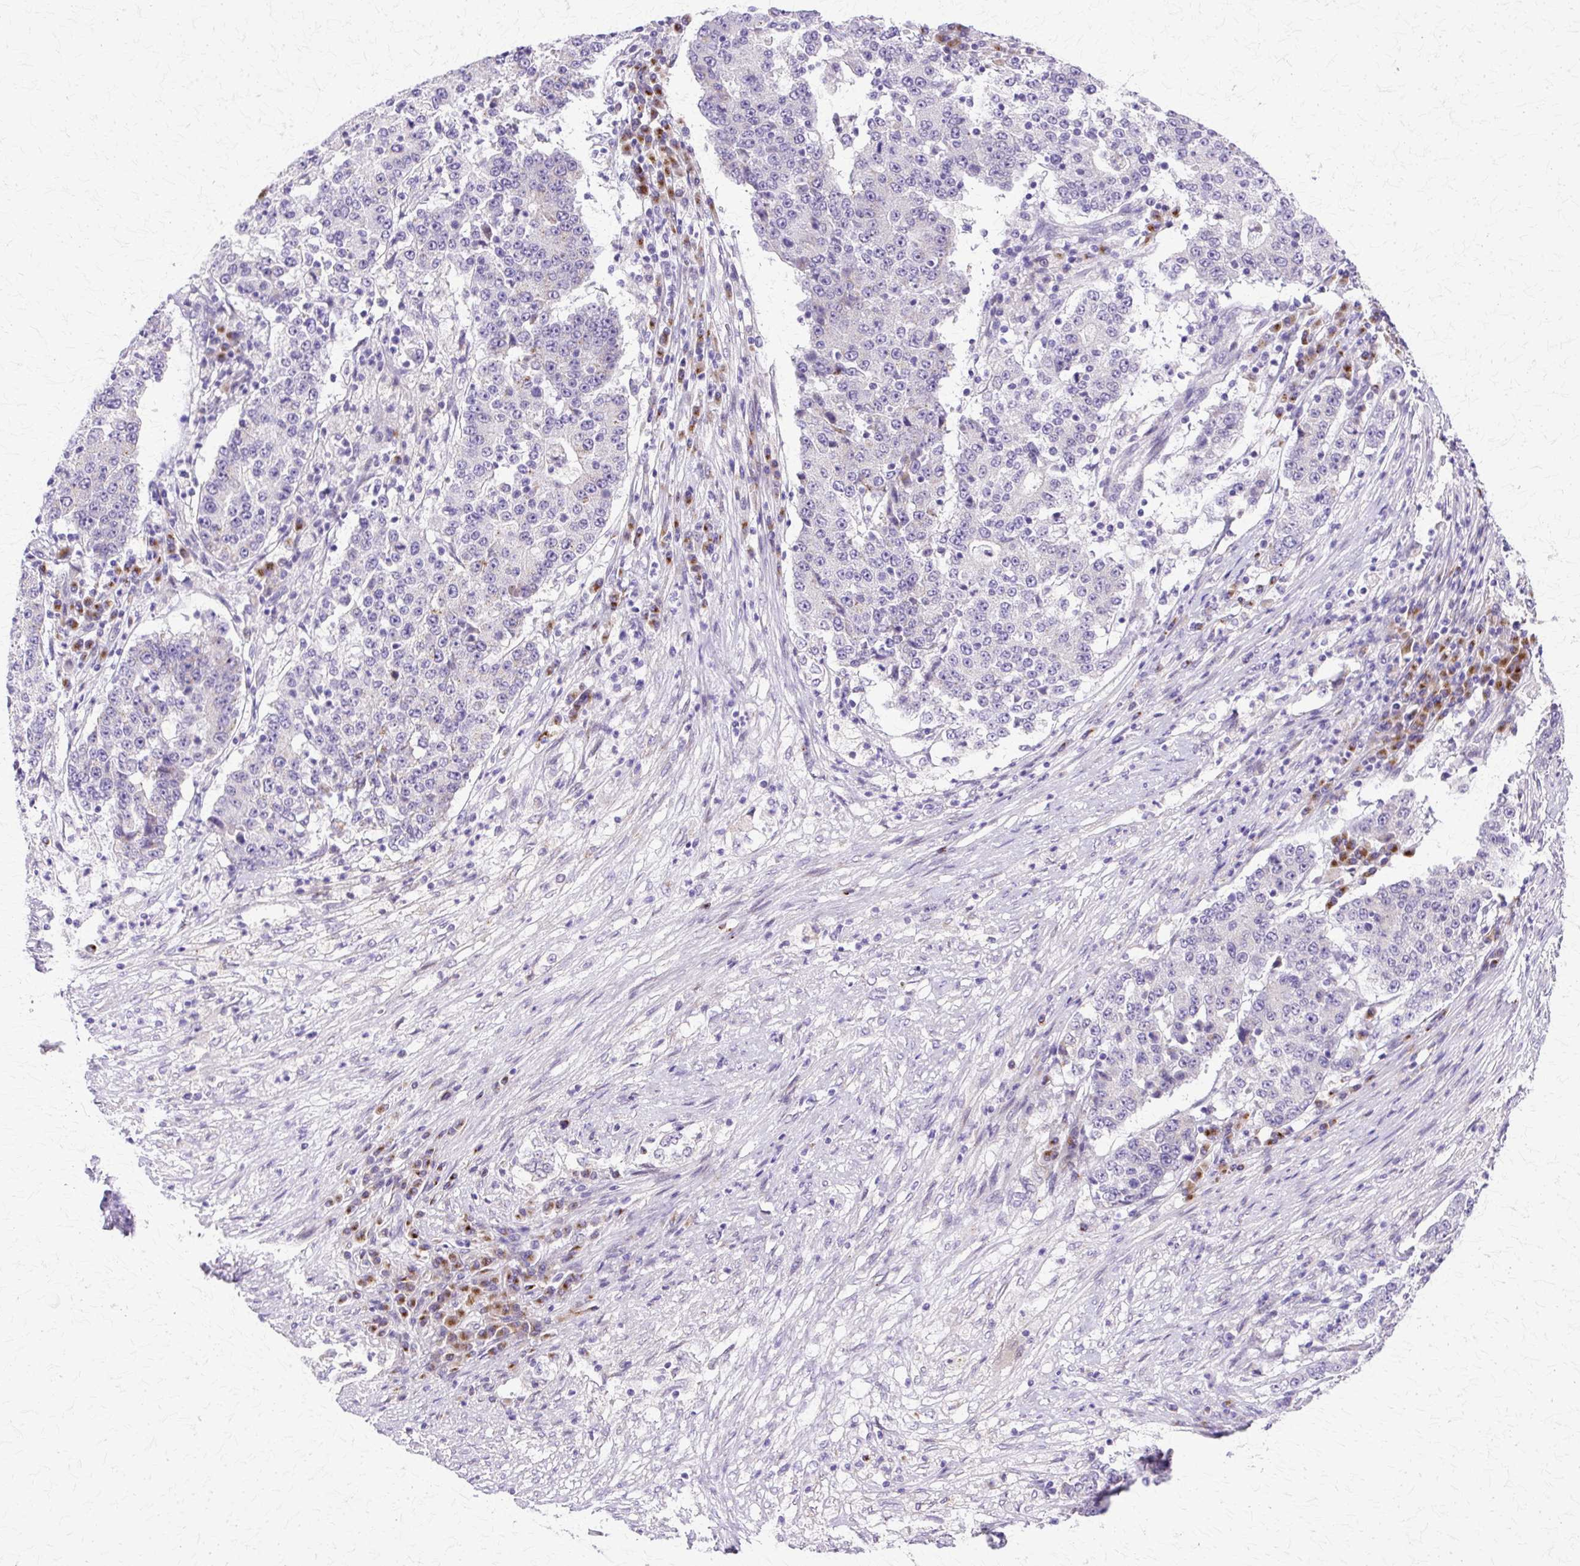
{"staining": {"intensity": "negative", "quantity": "none", "location": "none"}, "tissue": "stomach cancer", "cell_type": "Tumor cells", "image_type": "cancer", "snomed": [{"axis": "morphology", "description": "Adenocarcinoma, NOS"}, {"axis": "topography", "description": "Stomach"}], "caption": "An image of stomach cancer stained for a protein exhibits no brown staining in tumor cells.", "gene": "TBC1D3G", "patient": {"sex": "male", "age": 59}}